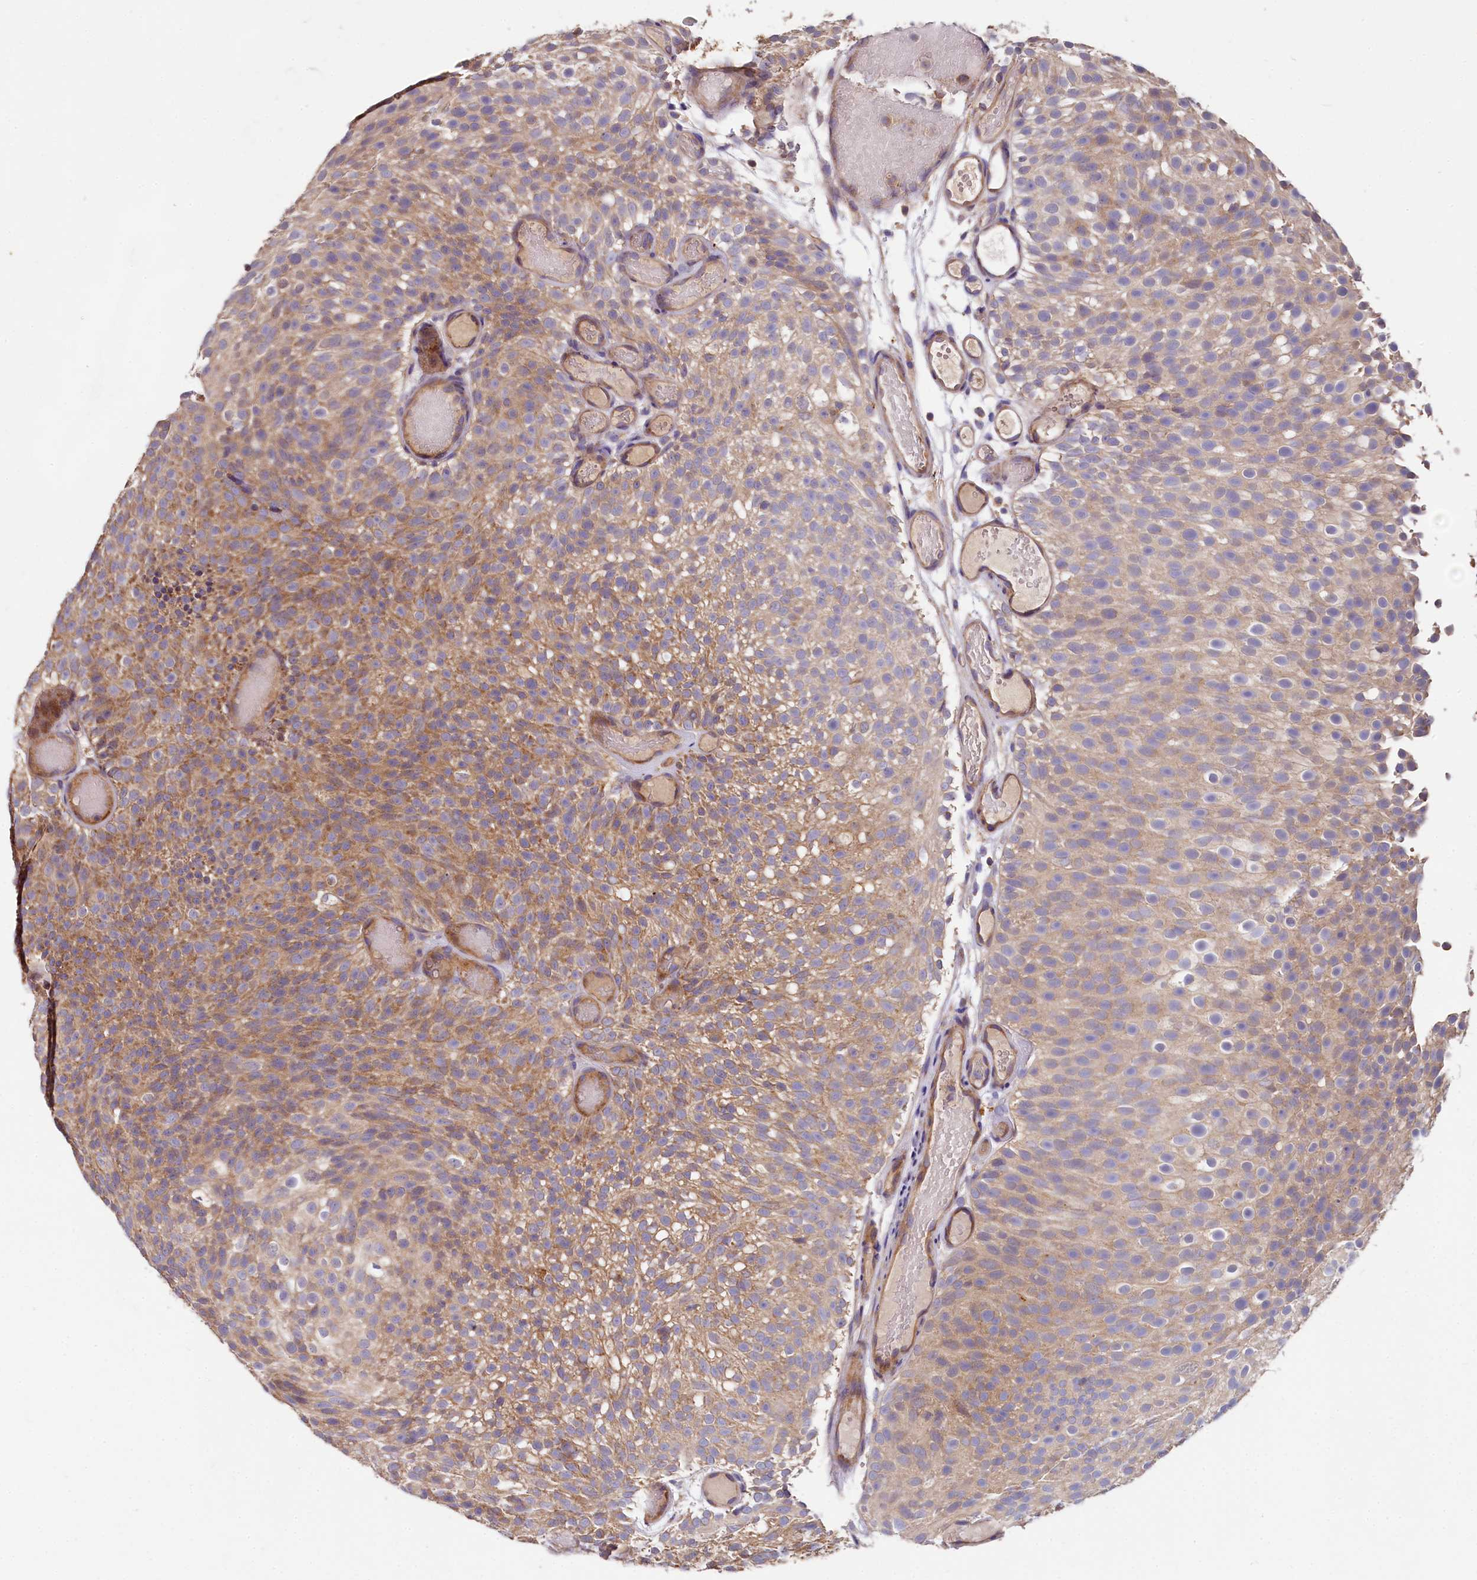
{"staining": {"intensity": "moderate", "quantity": ">75%", "location": "cytoplasmic/membranous"}, "tissue": "urothelial cancer", "cell_type": "Tumor cells", "image_type": "cancer", "snomed": [{"axis": "morphology", "description": "Urothelial carcinoma, Low grade"}, {"axis": "topography", "description": "Urinary bladder"}], "caption": "Immunohistochemistry (IHC) photomicrograph of human urothelial cancer stained for a protein (brown), which demonstrates medium levels of moderate cytoplasmic/membranous expression in approximately >75% of tumor cells.", "gene": "SPRYD3", "patient": {"sex": "male", "age": 78}}